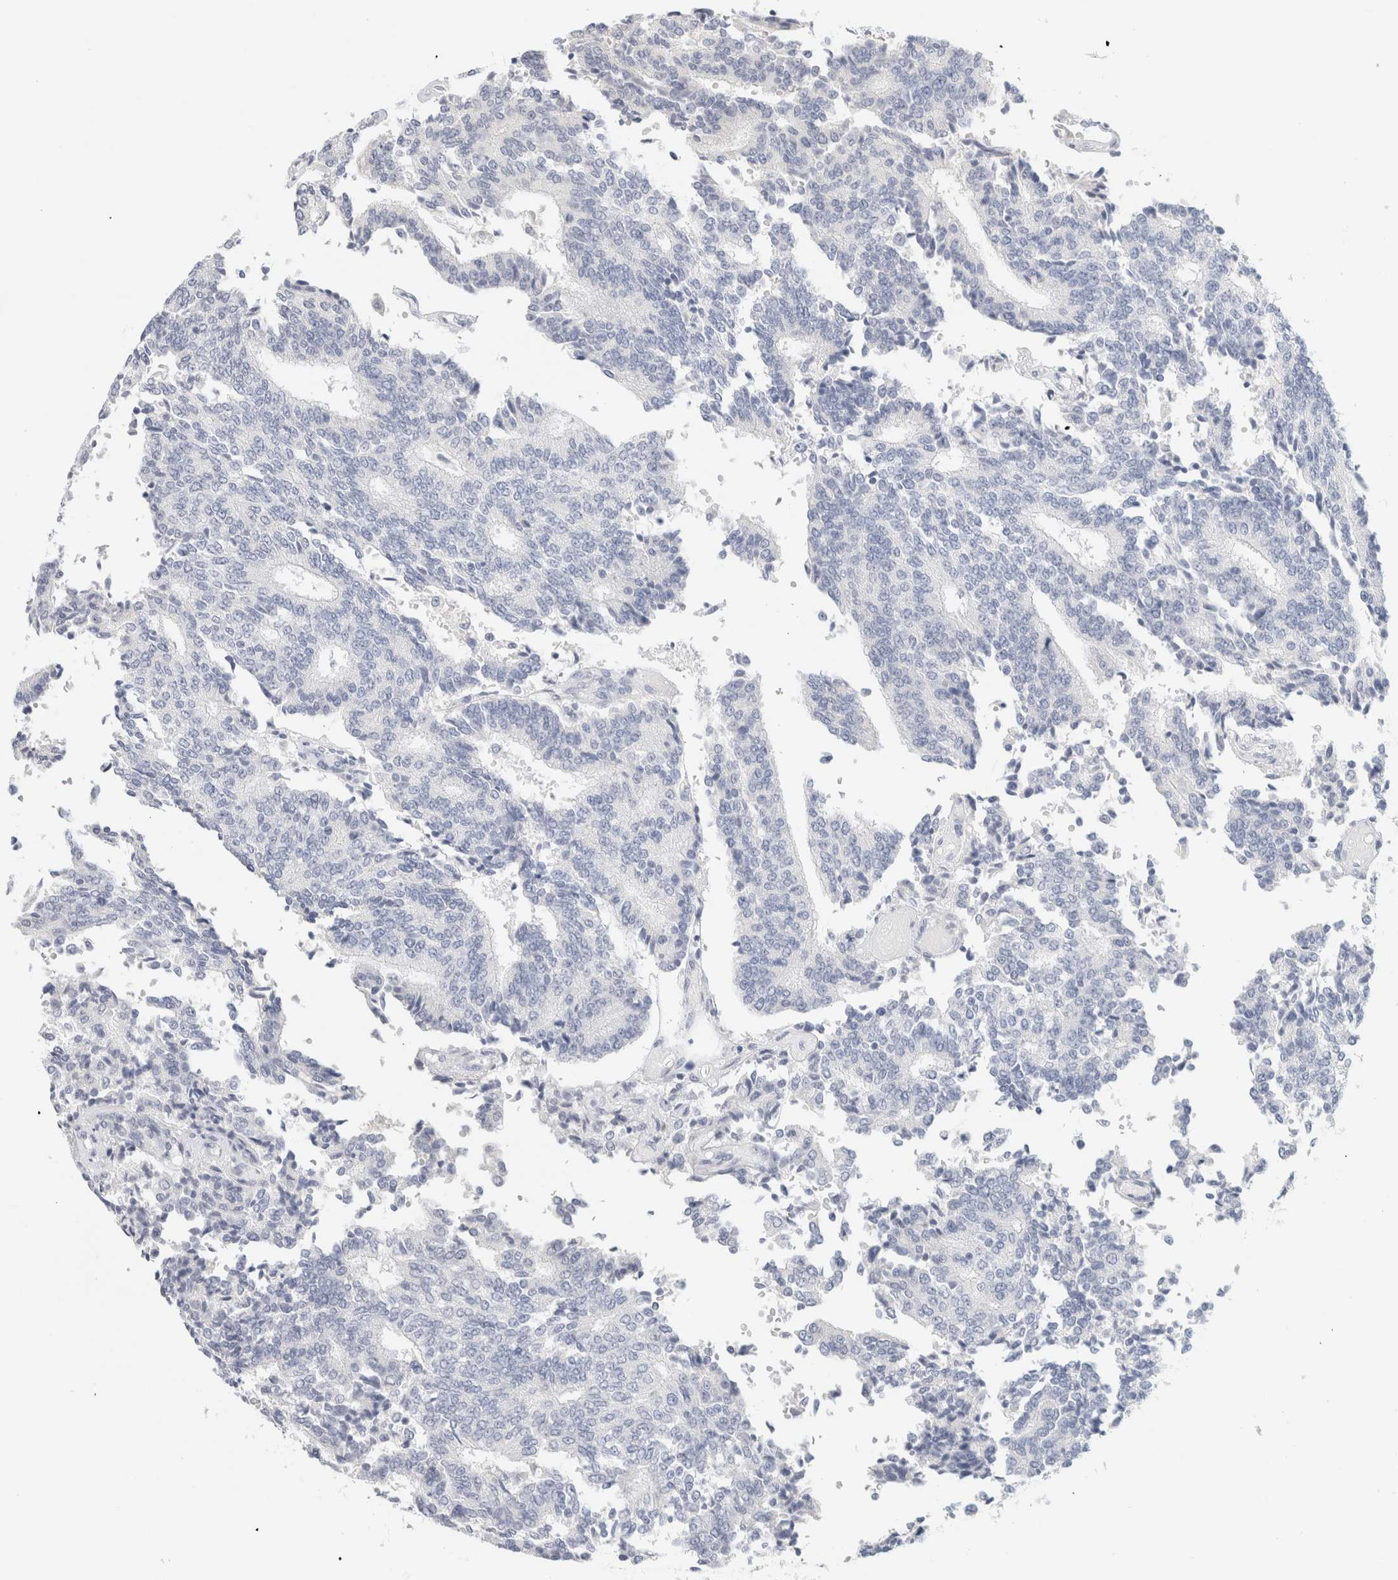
{"staining": {"intensity": "negative", "quantity": "none", "location": "none"}, "tissue": "prostate cancer", "cell_type": "Tumor cells", "image_type": "cancer", "snomed": [{"axis": "morphology", "description": "Normal tissue, NOS"}, {"axis": "morphology", "description": "Adenocarcinoma, High grade"}, {"axis": "topography", "description": "Prostate"}, {"axis": "topography", "description": "Seminal veicle"}], "caption": "DAB (3,3'-diaminobenzidine) immunohistochemical staining of human prostate high-grade adenocarcinoma demonstrates no significant expression in tumor cells. (DAB (3,3'-diaminobenzidine) immunohistochemistry visualized using brightfield microscopy, high magnification).", "gene": "NEFM", "patient": {"sex": "male", "age": 55}}